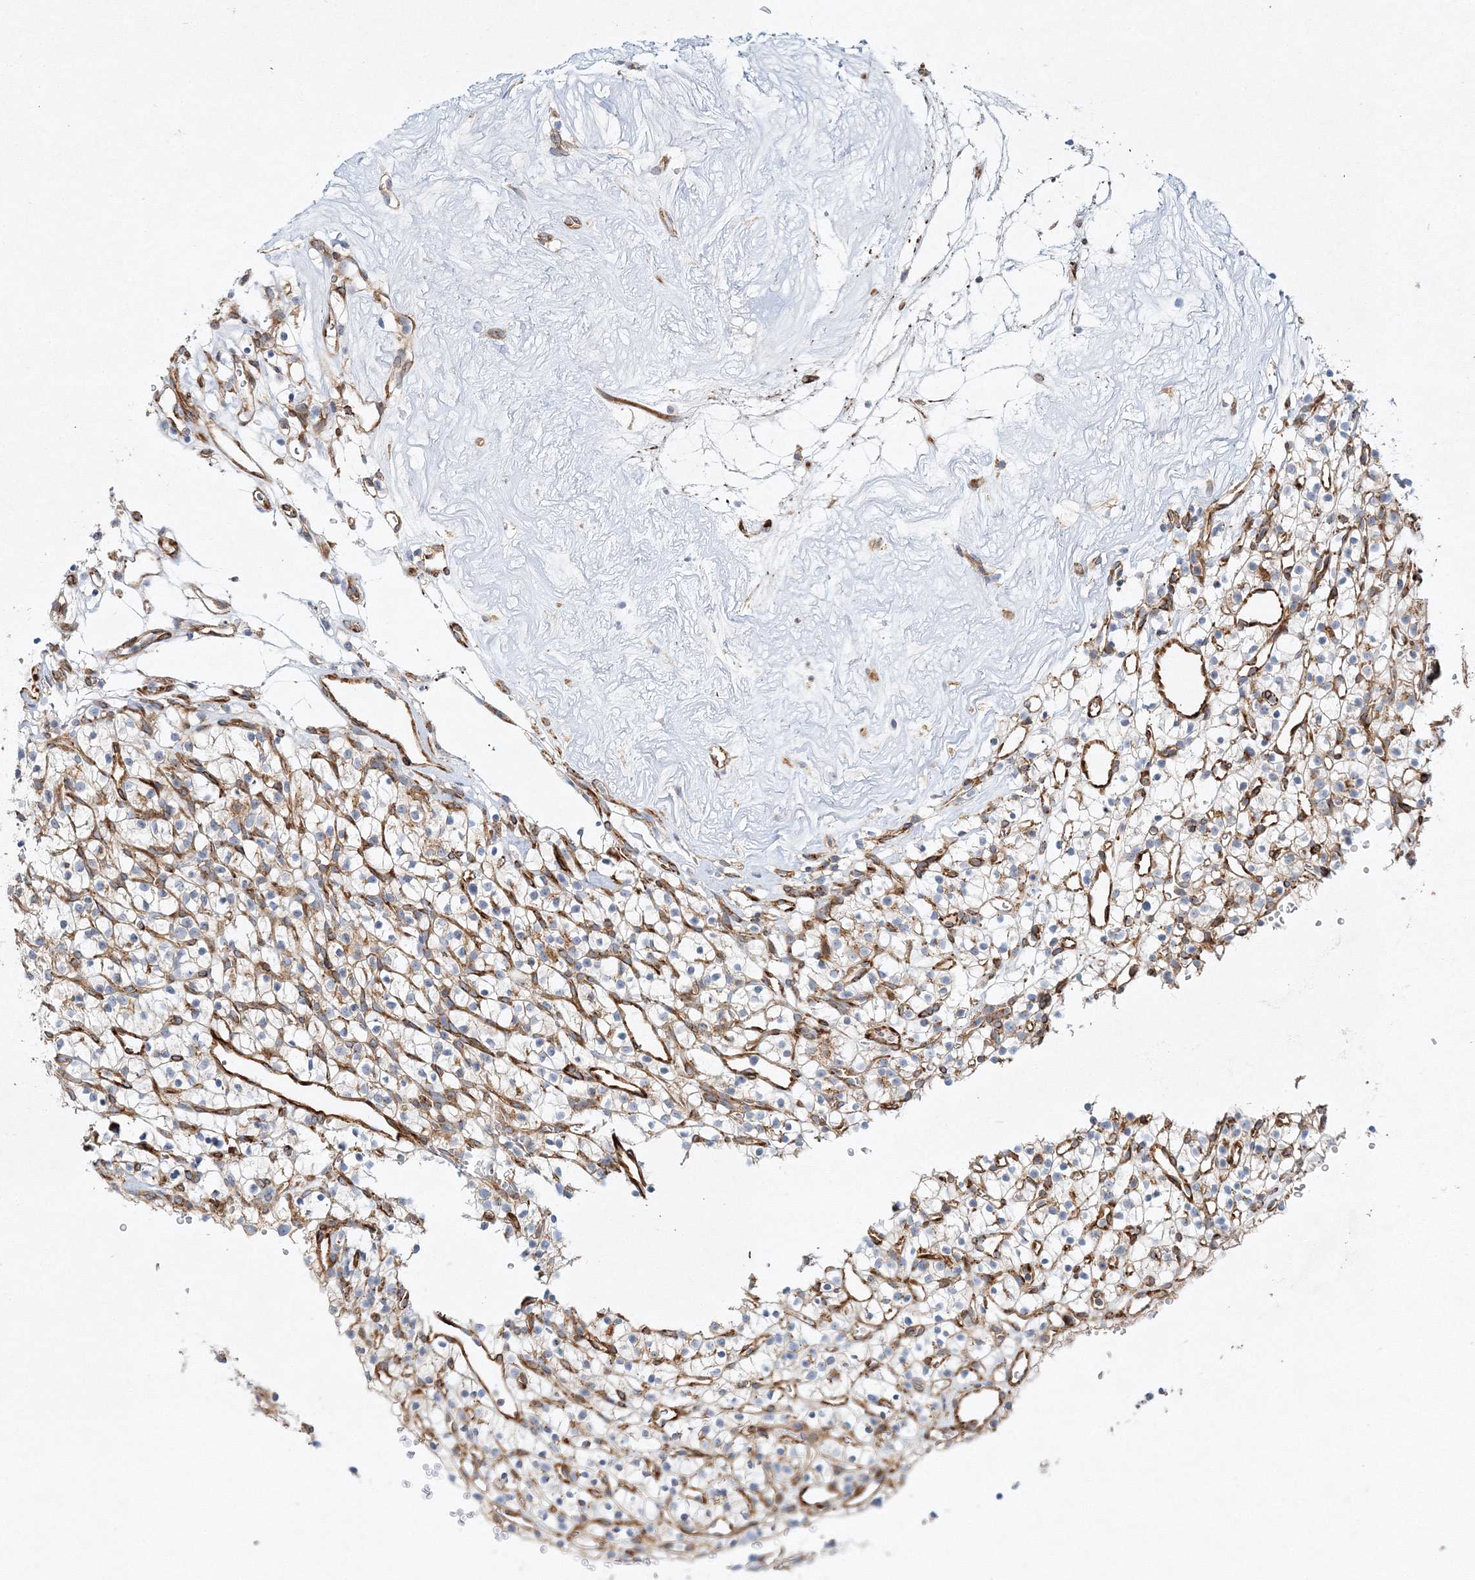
{"staining": {"intensity": "negative", "quantity": "none", "location": "none"}, "tissue": "renal cancer", "cell_type": "Tumor cells", "image_type": "cancer", "snomed": [{"axis": "morphology", "description": "Adenocarcinoma, NOS"}, {"axis": "topography", "description": "Kidney"}], "caption": "DAB (3,3'-diaminobenzidine) immunohistochemical staining of adenocarcinoma (renal) demonstrates no significant expression in tumor cells.", "gene": "ZFYVE16", "patient": {"sex": "female", "age": 57}}